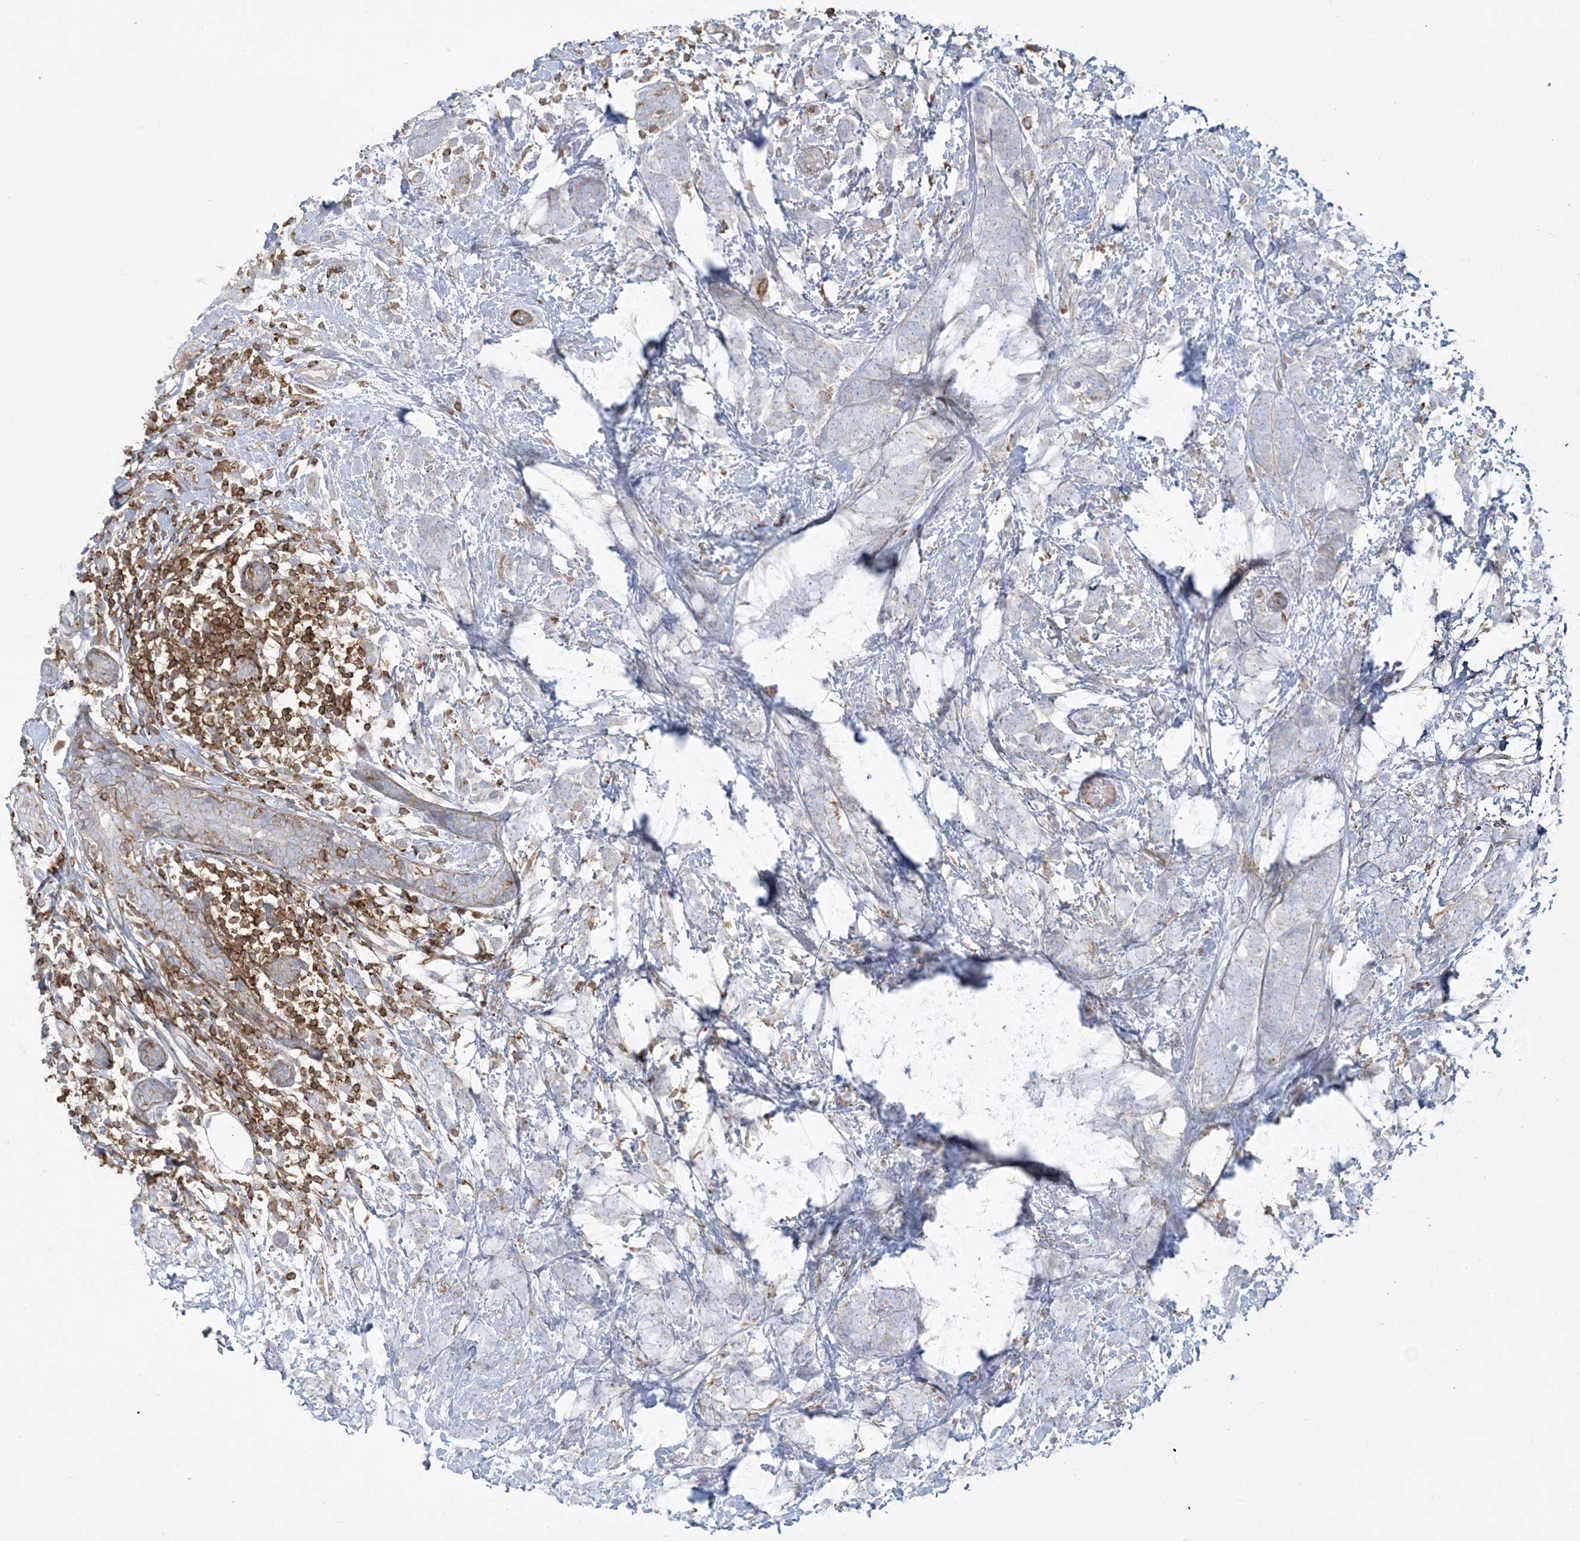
{"staining": {"intensity": "negative", "quantity": "none", "location": "none"}, "tissue": "breast cancer", "cell_type": "Tumor cells", "image_type": "cancer", "snomed": [{"axis": "morphology", "description": "Lobular carcinoma"}, {"axis": "topography", "description": "Breast"}], "caption": "The immunohistochemistry histopathology image has no significant expression in tumor cells of breast cancer tissue. (DAB IHC visualized using brightfield microscopy, high magnification).", "gene": "ARHGAP30", "patient": {"sex": "female", "age": 58}}